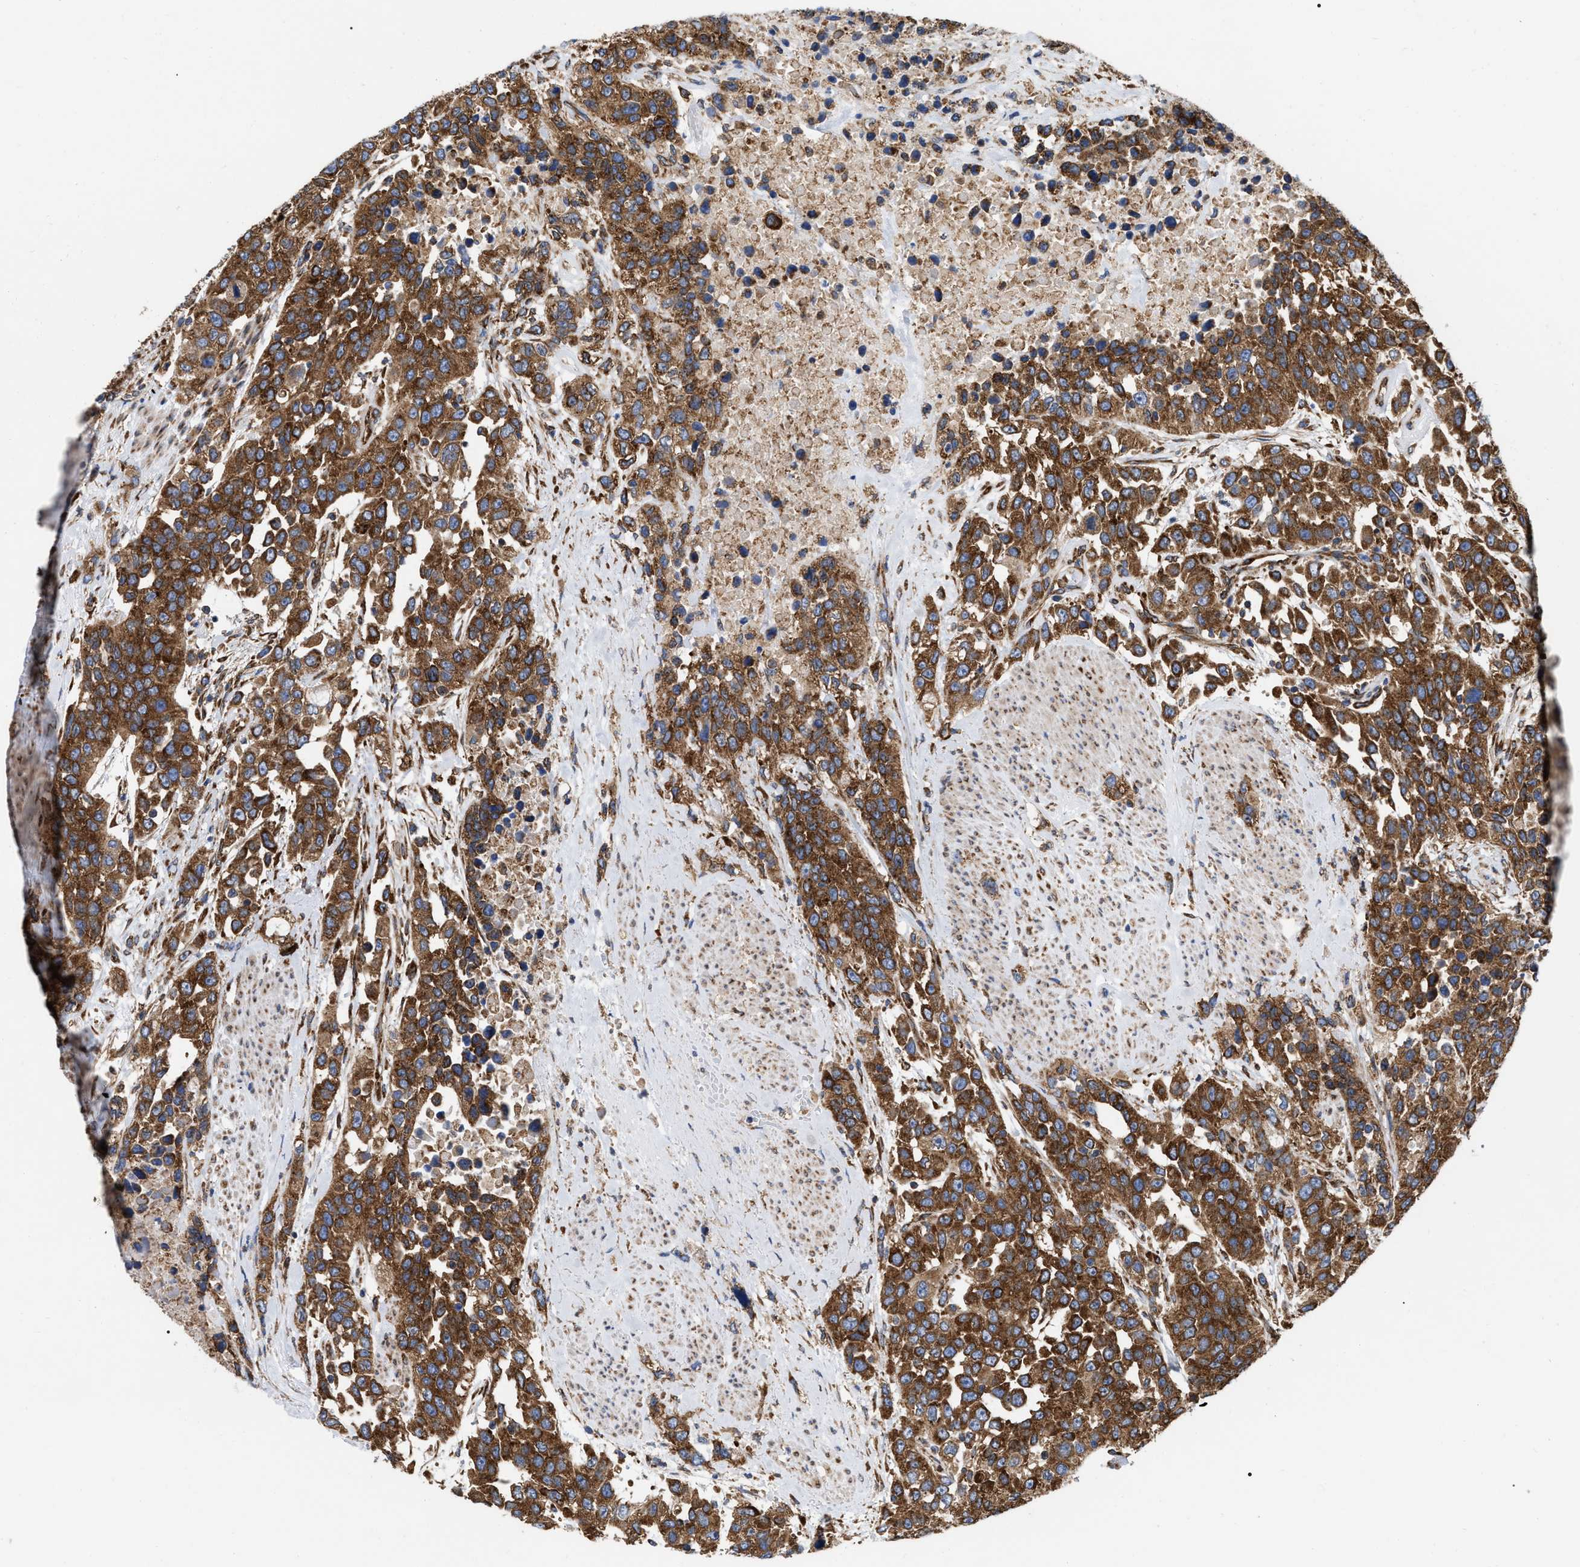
{"staining": {"intensity": "strong", "quantity": ">75%", "location": "cytoplasmic/membranous"}, "tissue": "urothelial cancer", "cell_type": "Tumor cells", "image_type": "cancer", "snomed": [{"axis": "morphology", "description": "Urothelial carcinoma, High grade"}, {"axis": "topography", "description": "Urinary bladder"}], "caption": "Immunohistochemistry of urothelial cancer reveals high levels of strong cytoplasmic/membranous positivity in approximately >75% of tumor cells.", "gene": "FAM120A", "patient": {"sex": "female", "age": 80}}